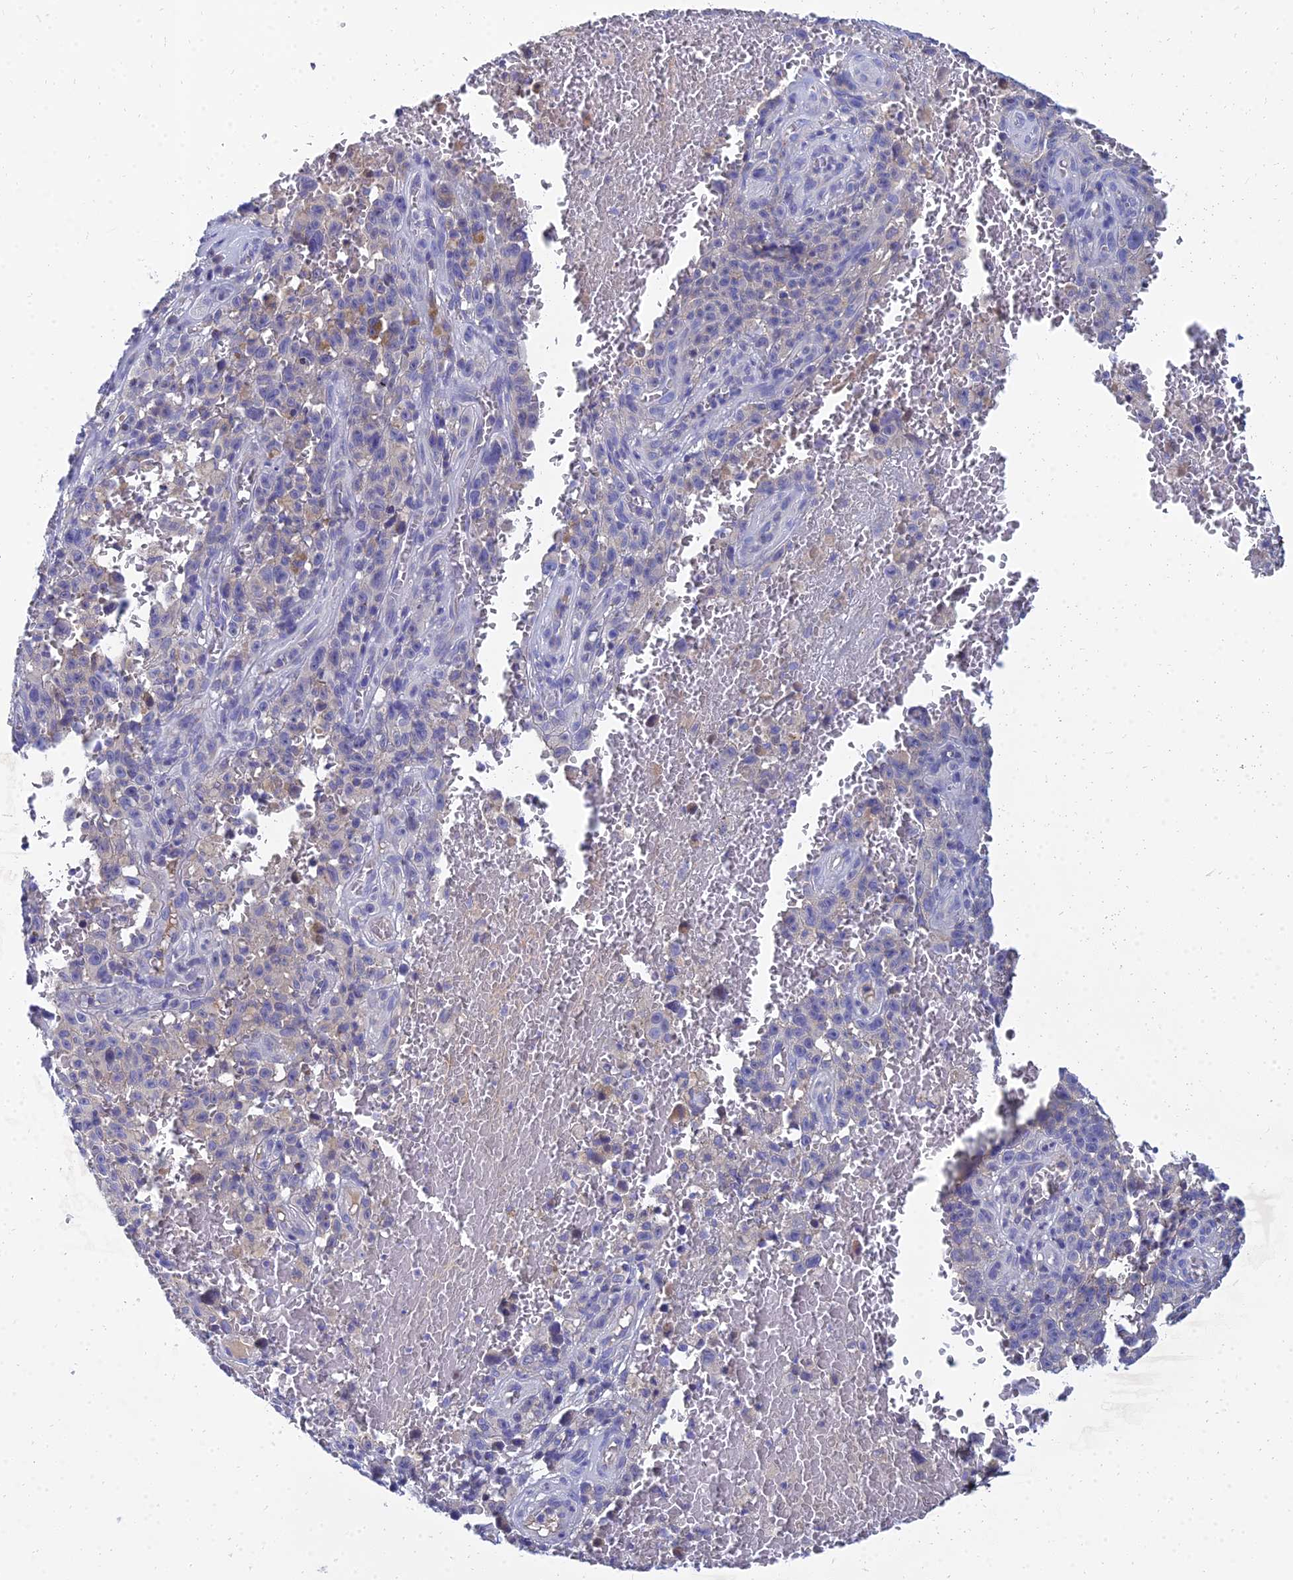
{"staining": {"intensity": "negative", "quantity": "none", "location": "none"}, "tissue": "melanoma", "cell_type": "Tumor cells", "image_type": "cancer", "snomed": [{"axis": "morphology", "description": "Malignant melanoma, NOS"}, {"axis": "topography", "description": "Skin"}], "caption": "Protein analysis of melanoma demonstrates no significant expression in tumor cells.", "gene": "NPY", "patient": {"sex": "female", "age": 82}}